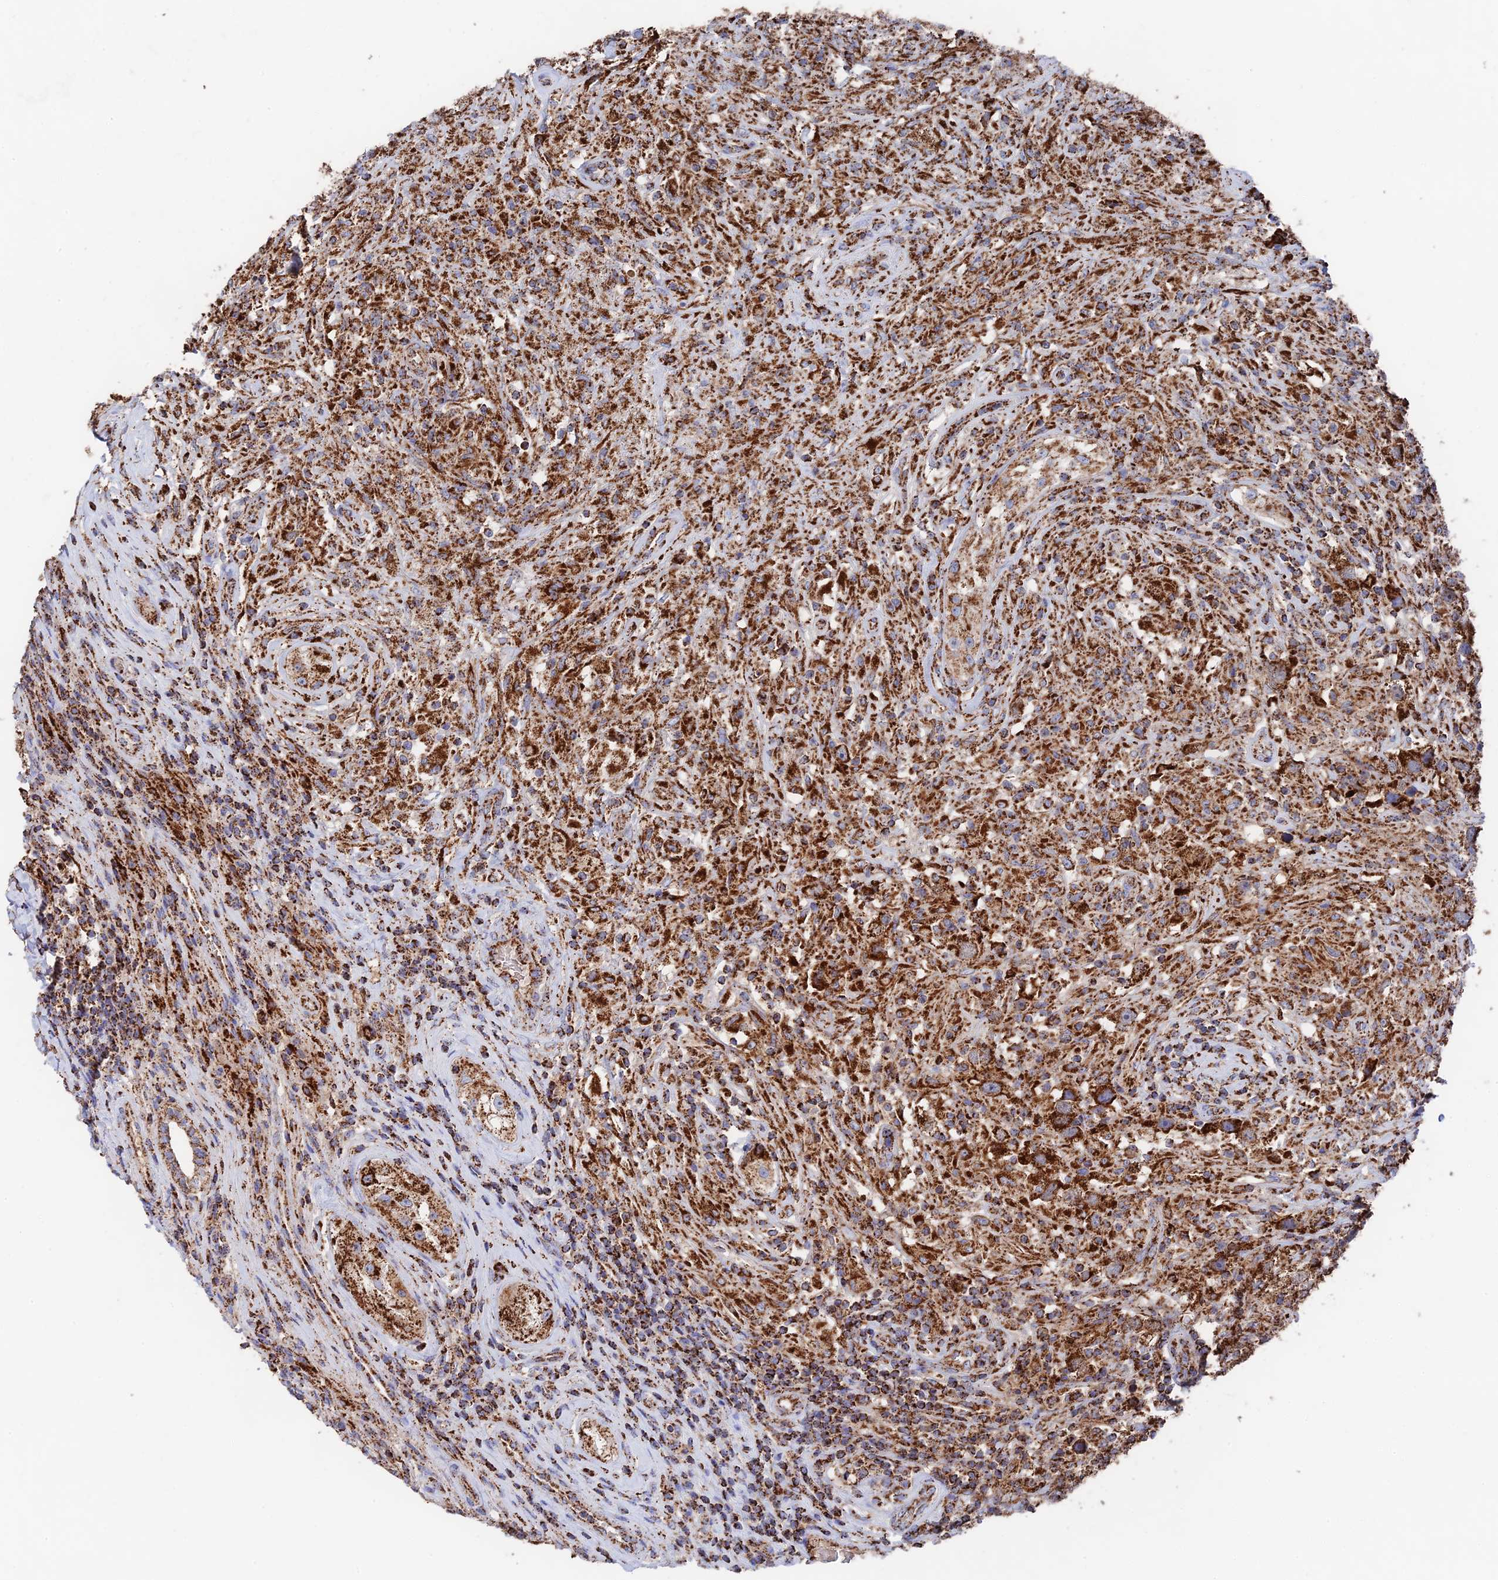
{"staining": {"intensity": "strong", "quantity": ">75%", "location": "cytoplasmic/membranous"}, "tissue": "testis cancer", "cell_type": "Tumor cells", "image_type": "cancer", "snomed": [{"axis": "morphology", "description": "Seminoma, NOS"}, {"axis": "topography", "description": "Testis"}], "caption": "High-magnification brightfield microscopy of testis cancer stained with DAB (3,3'-diaminobenzidine) (brown) and counterstained with hematoxylin (blue). tumor cells exhibit strong cytoplasmic/membranous expression is seen in approximately>75% of cells. The protein is stained brown, and the nuclei are stained in blue (DAB IHC with brightfield microscopy, high magnification).", "gene": "HAUS8", "patient": {"sex": "male", "age": 49}}